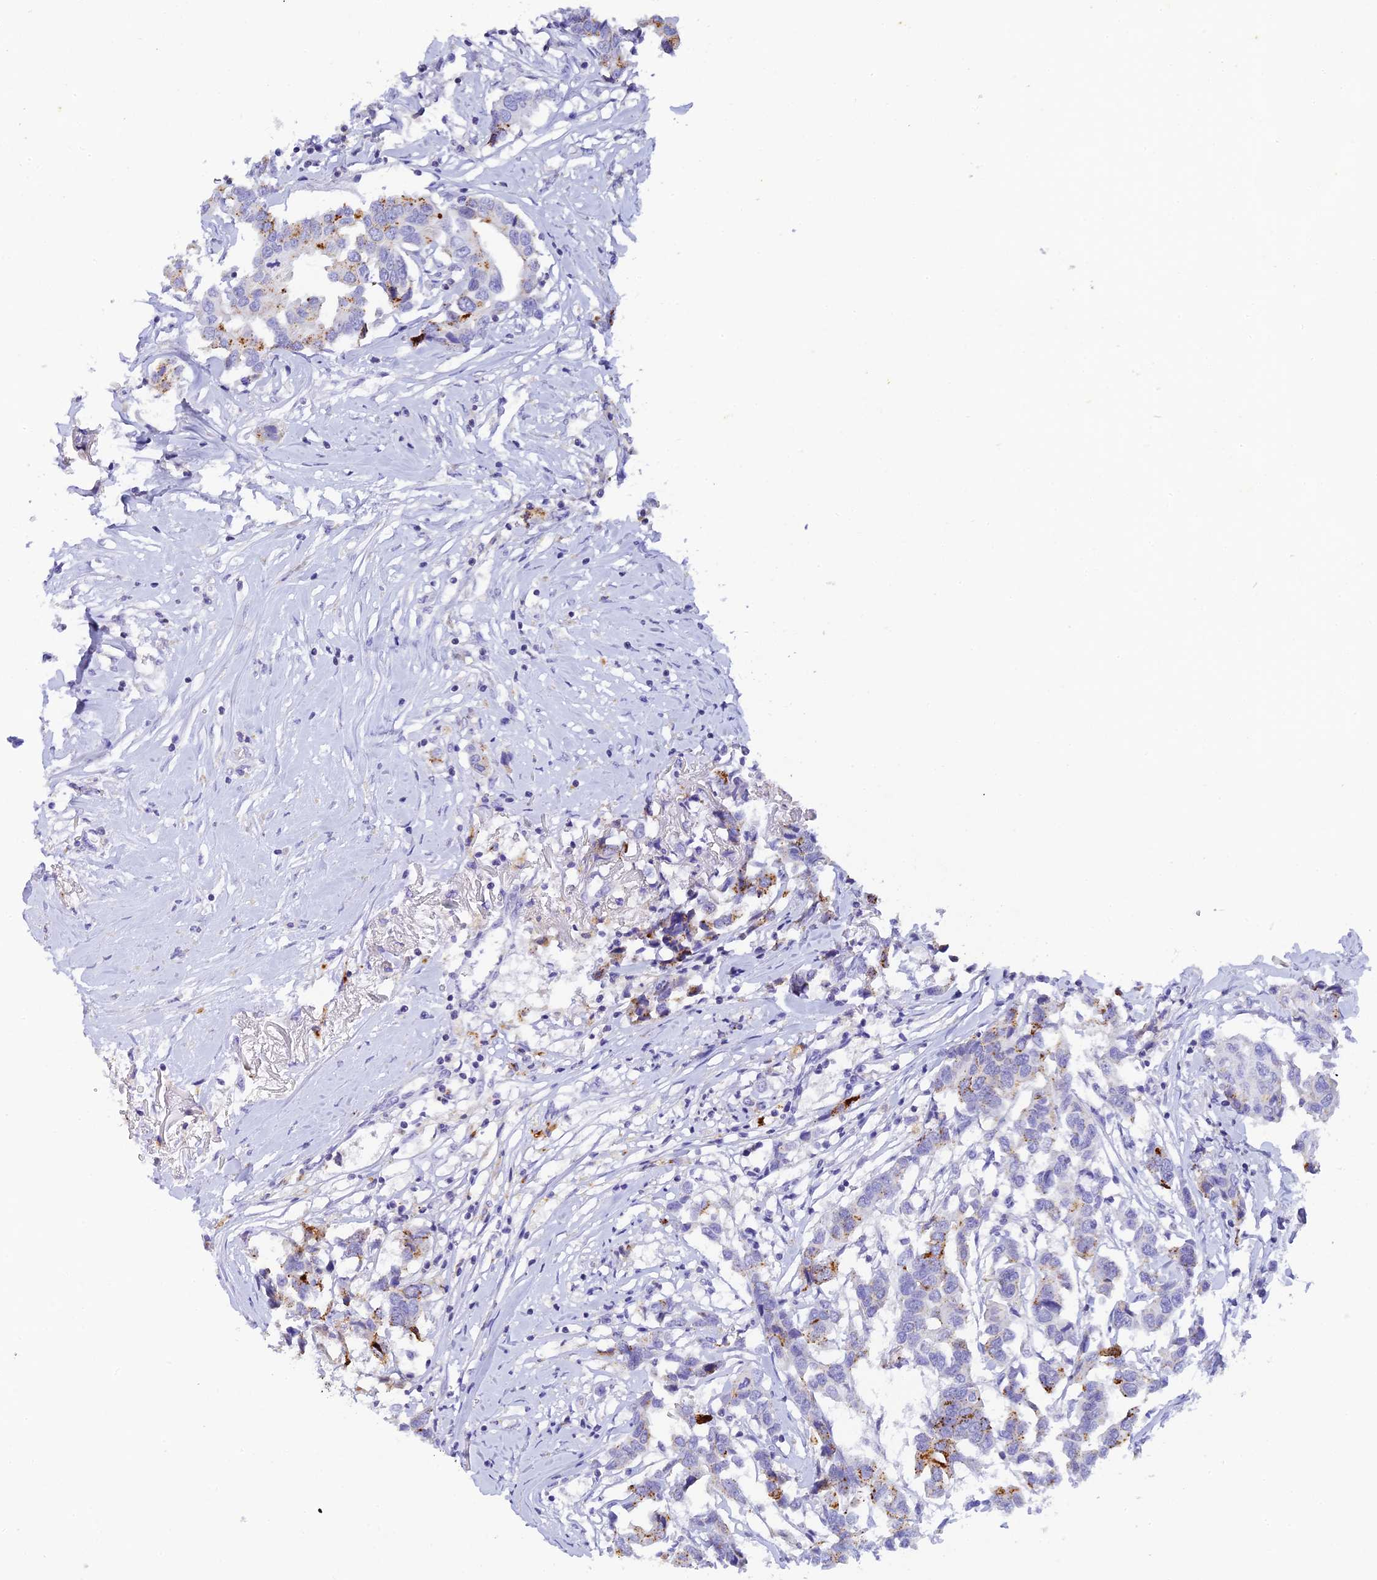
{"staining": {"intensity": "moderate", "quantity": "<25%", "location": "cytoplasmic/membranous"}, "tissue": "breast cancer", "cell_type": "Tumor cells", "image_type": "cancer", "snomed": [{"axis": "morphology", "description": "Duct carcinoma"}, {"axis": "topography", "description": "Breast"}], "caption": "A brown stain labels moderate cytoplasmic/membranous staining of a protein in intraductal carcinoma (breast) tumor cells.", "gene": "C12orf29", "patient": {"sex": "female", "age": 80}}